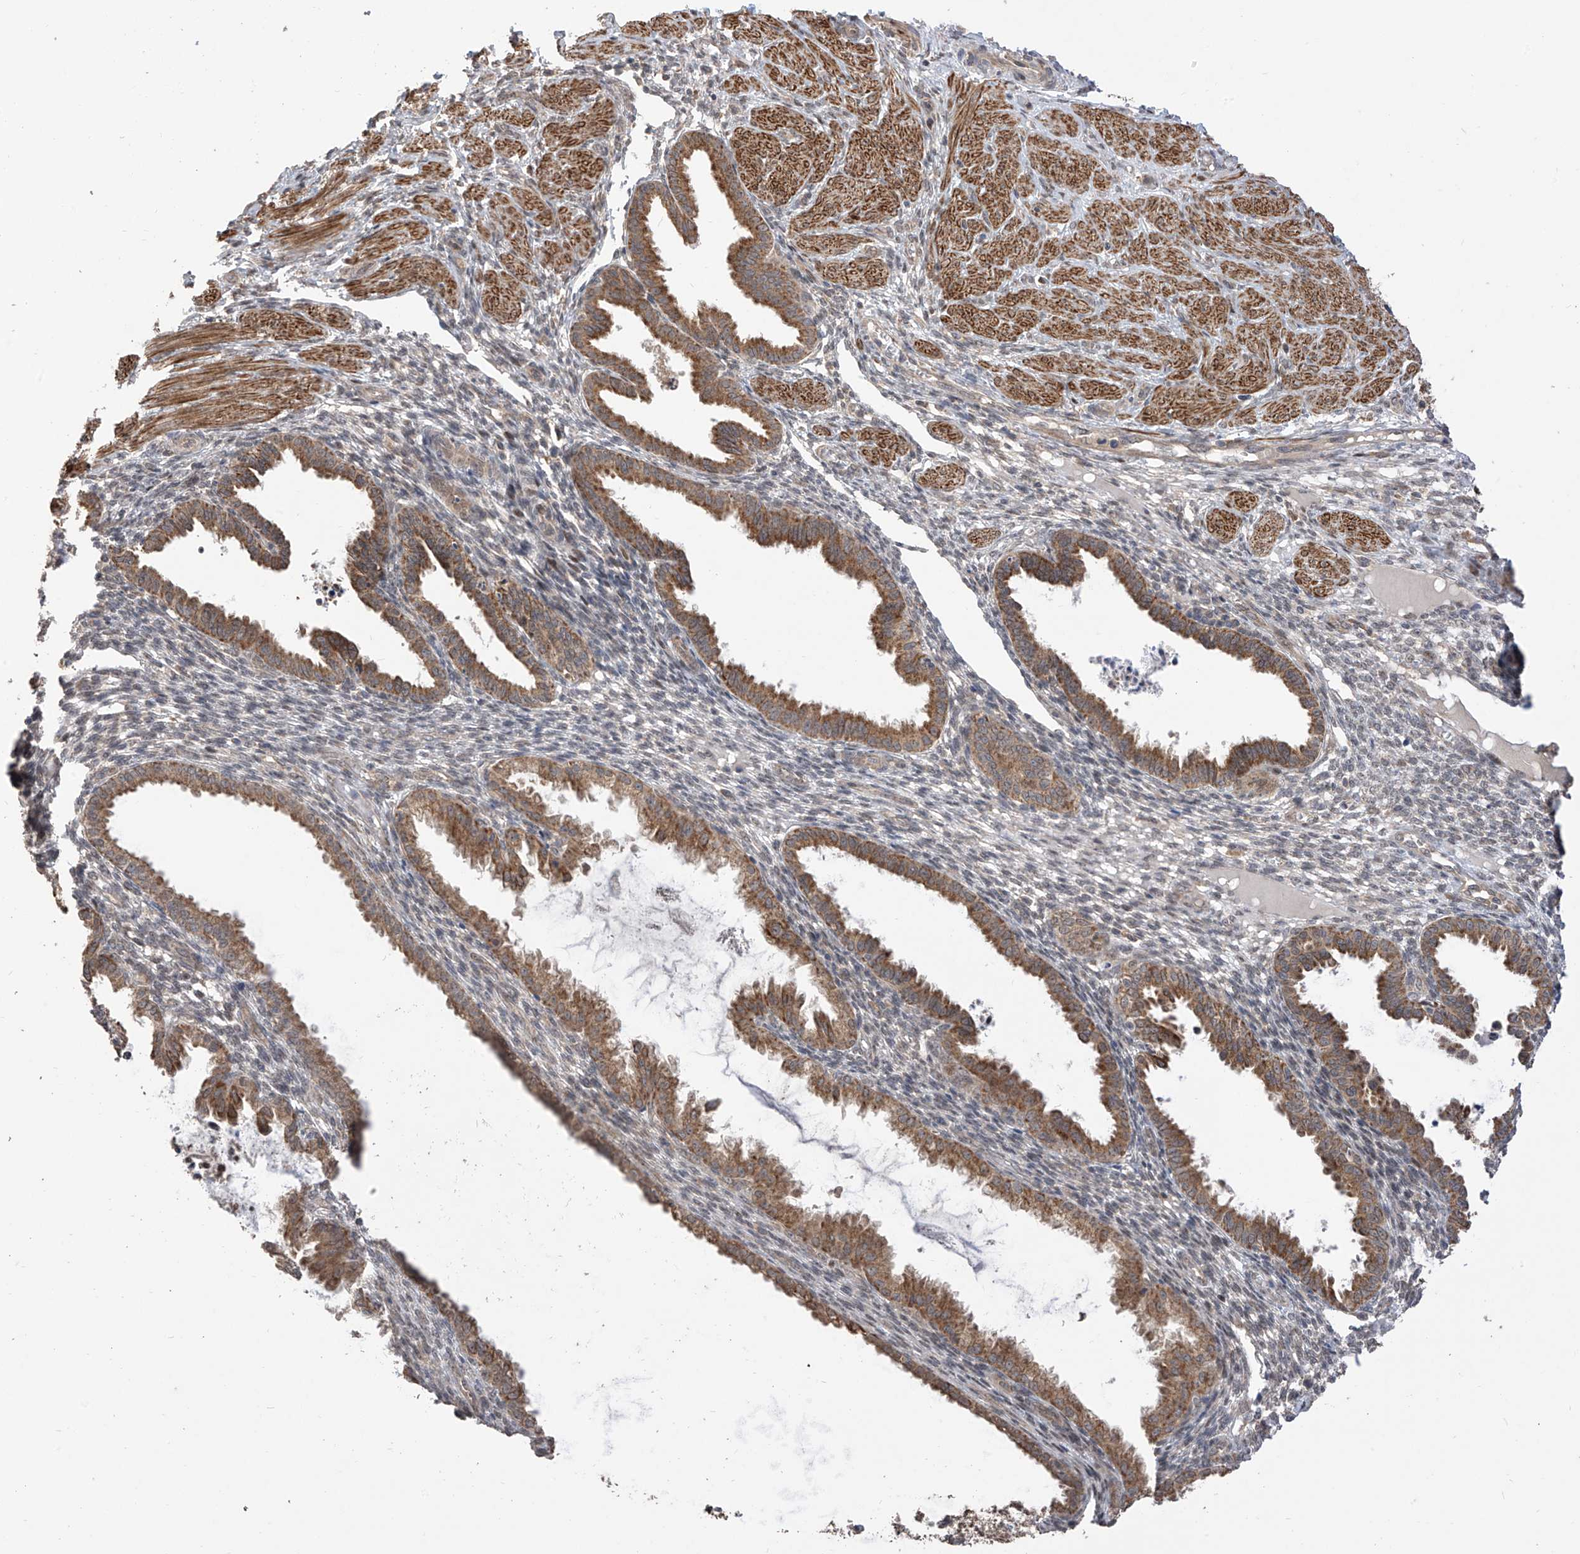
{"staining": {"intensity": "negative", "quantity": "none", "location": "none"}, "tissue": "endometrium", "cell_type": "Cells in endometrial stroma", "image_type": "normal", "snomed": [{"axis": "morphology", "description": "Normal tissue, NOS"}, {"axis": "topography", "description": "Endometrium"}], "caption": "IHC histopathology image of benign endometrium: human endometrium stained with DAB demonstrates no significant protein expression in cells in endometrial stroma.", "gene": "LATS1", "patient": {"sex": "female", "age": 33}}